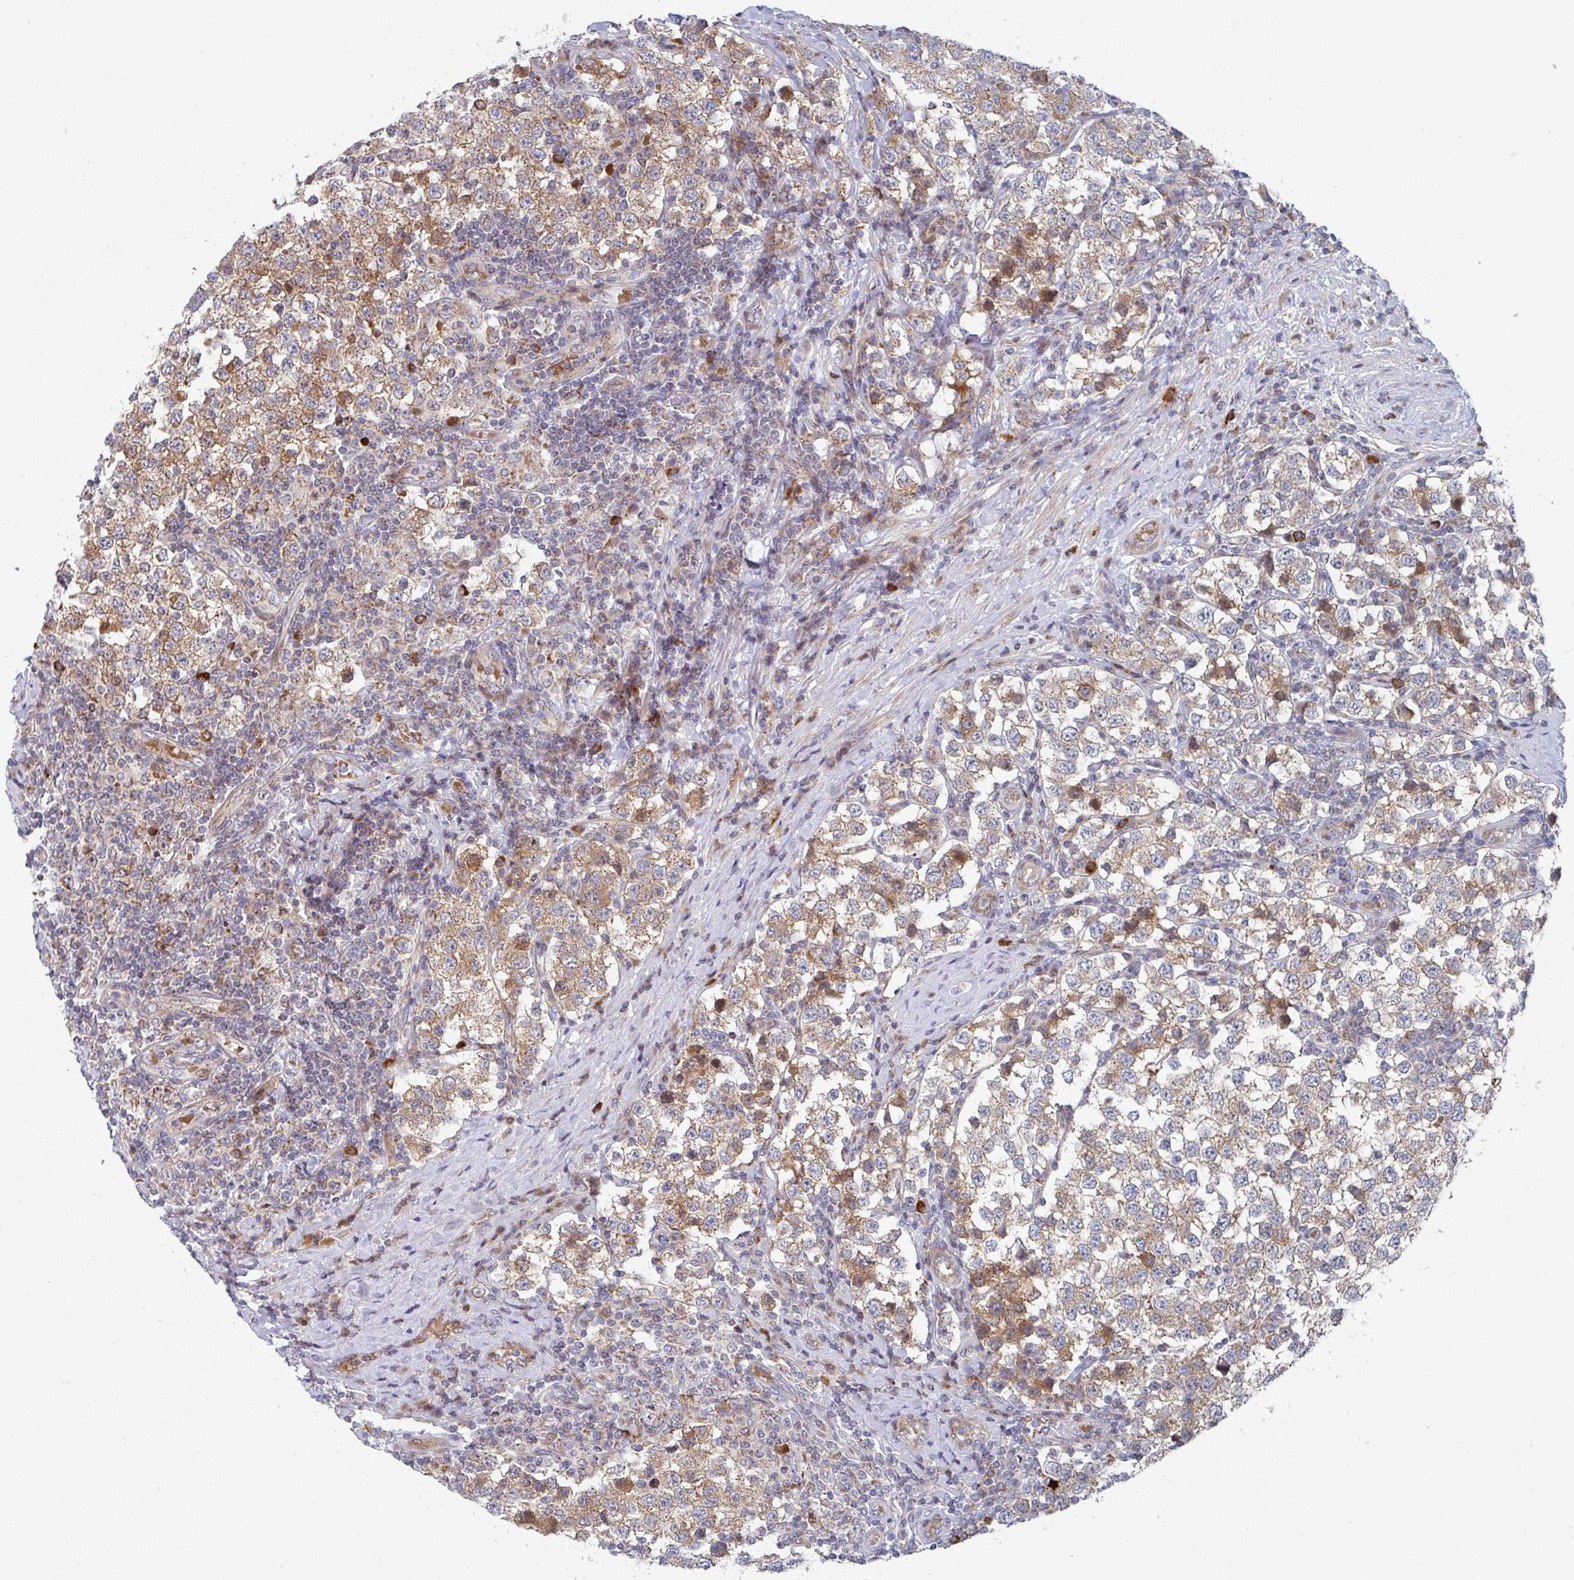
{"staining": {"intensity": "moderate", "quantity": ">75%", "location": "cytoplasmic/membranous"}, "tissue": "testis cancer", "cell_type": "Tumor cells", "image_type": "cancer", "snomed": [{"axis": "morphology", "description": "Seminoma, NOS"}, {"axis": "topography", "description": "Testis"}], "caption": "Immunohistochemical staining of human testis seminoma exhibits medium levels of moderate cytoplasmic/membranous protein expression in about >75% of tumor cells.", "gene": "ZNF644", "patient": {"sex": "male", "age": 34}}